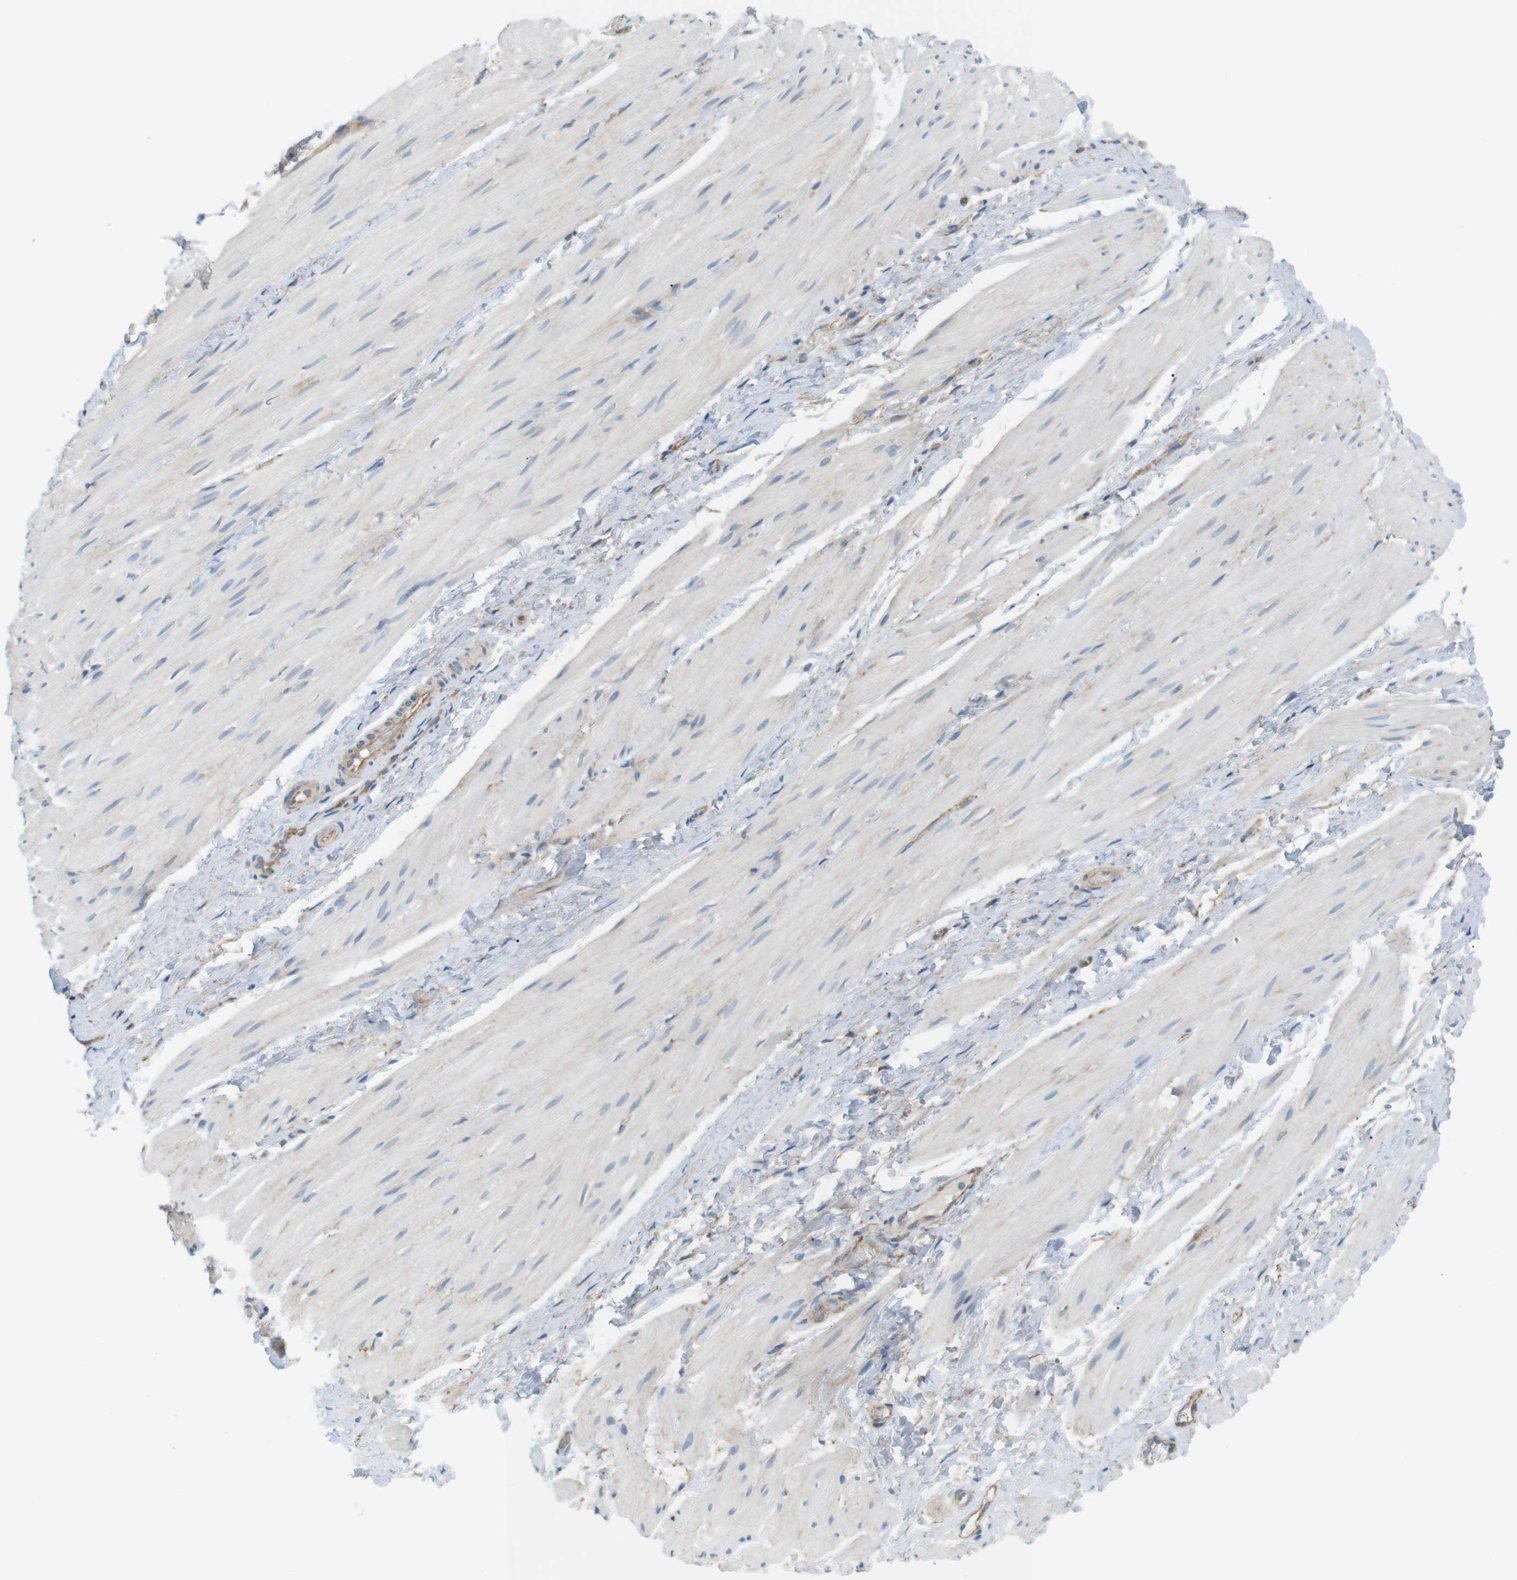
{"staining": {"intensity": "weak", "quantity": "<25%", "location": "cytoplasmic/membranous"}, "tissue": "smooth muscle", "cell_type": "Smooth muscle cells", "image_type": "normal", "snomed": [{"axis": "morphology", "description": "Normal tissue, NOS"}, {"axis": "topography", "description": "Smooth muscle"}], "caption": "Immunohistochemistry of unremarkable human smooth muscle exhibits no staining in smooth muscle cells.", "gene": "PEPD", "patient": {"sex": "male", "age": 16}}